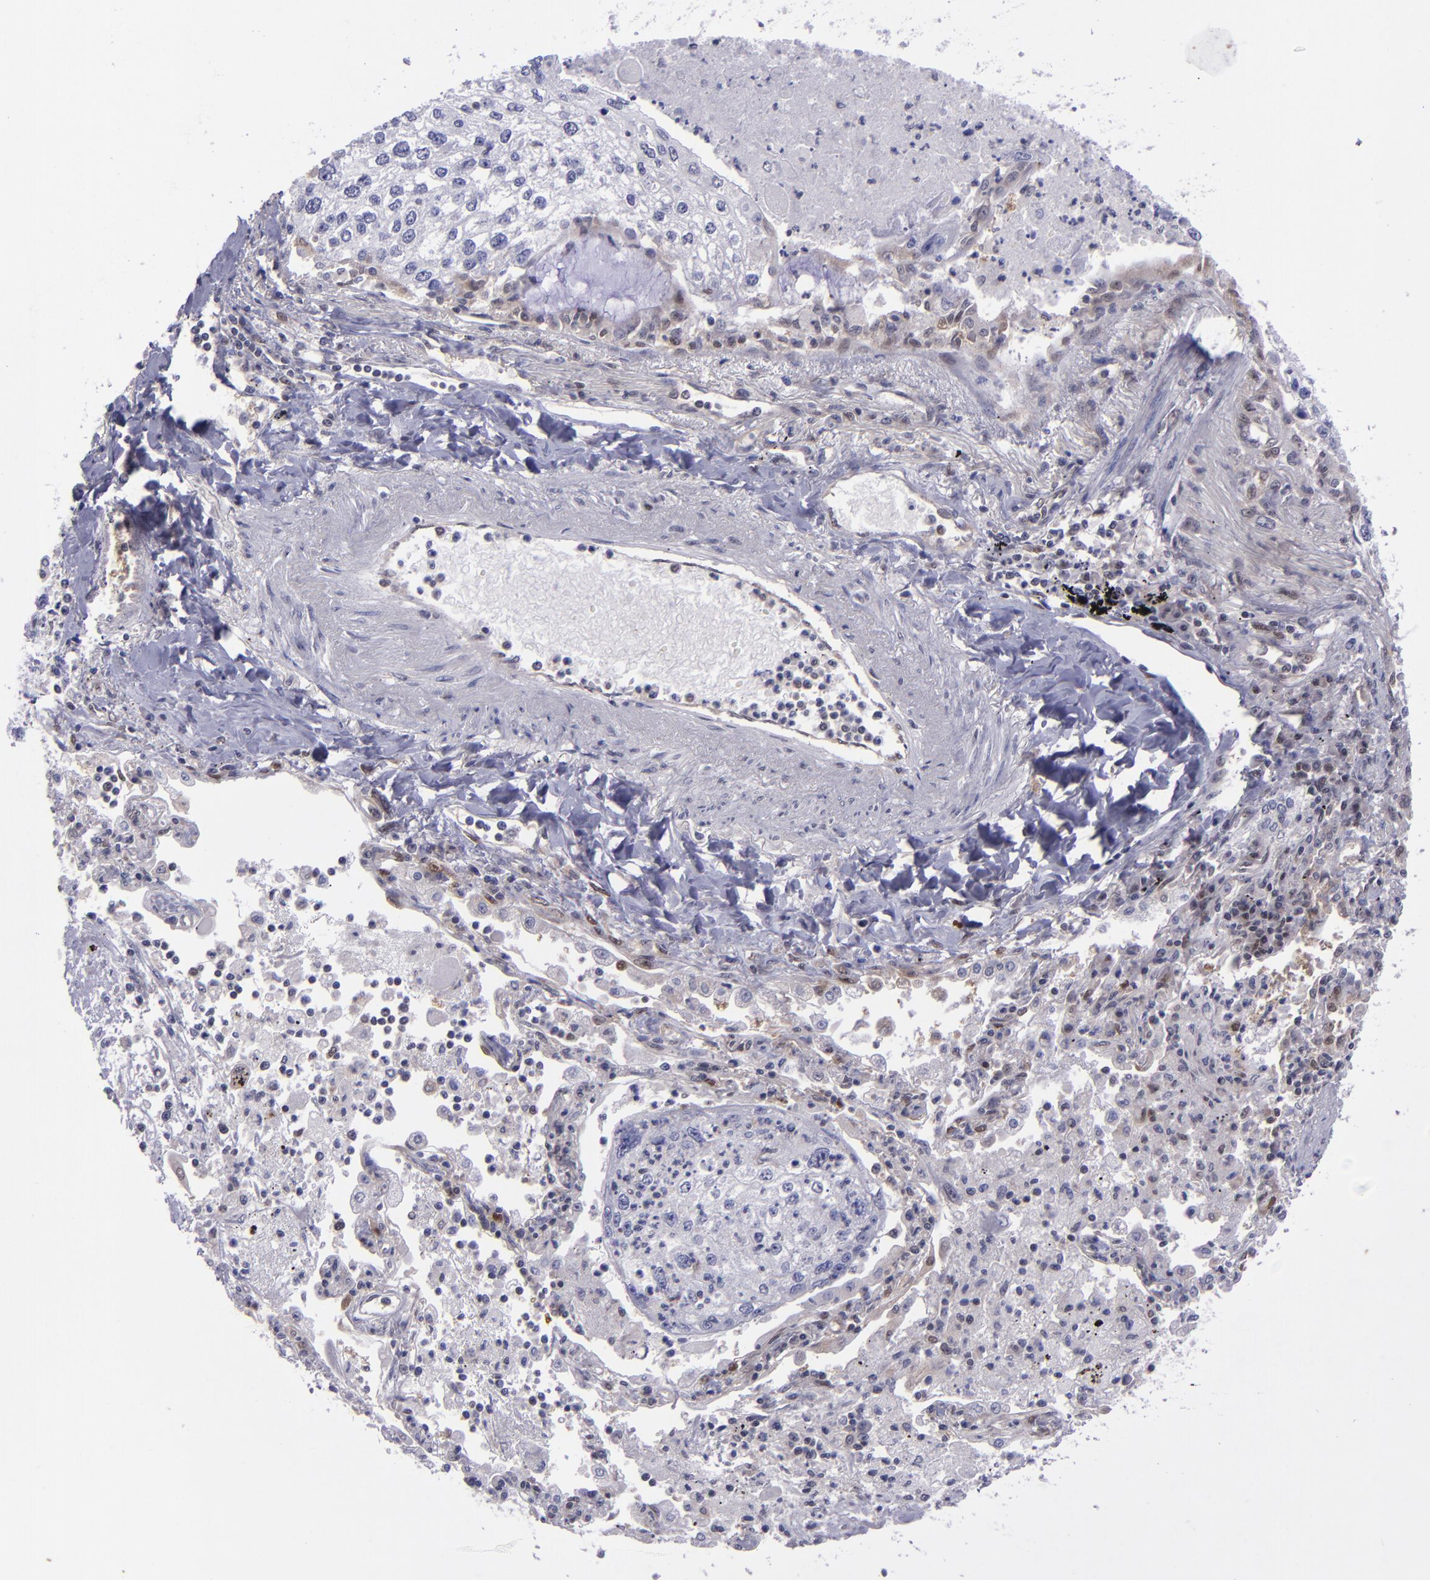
{"staining": {"intensity": "weak", "quantity": "<25%", "location": "cytoplasmic/membranous,nuclear"}, "tissue": "lung cancer", "cell_type": "Tumor cells", "image_type": "cancer", "snomed": [{"axis": "morphology", "description": "Squamous cell carcinoma, NOS"}, {"axis": "topography", "description": "Lung"}], "caption": "High power microscopy image of an immunohistochemistry (IHC) image of lung squamous cell carcinoma, revealing no significant positivity in tumor cells.", "gene": "BAG1", "patient": {"sex": "male", "age": 75}}